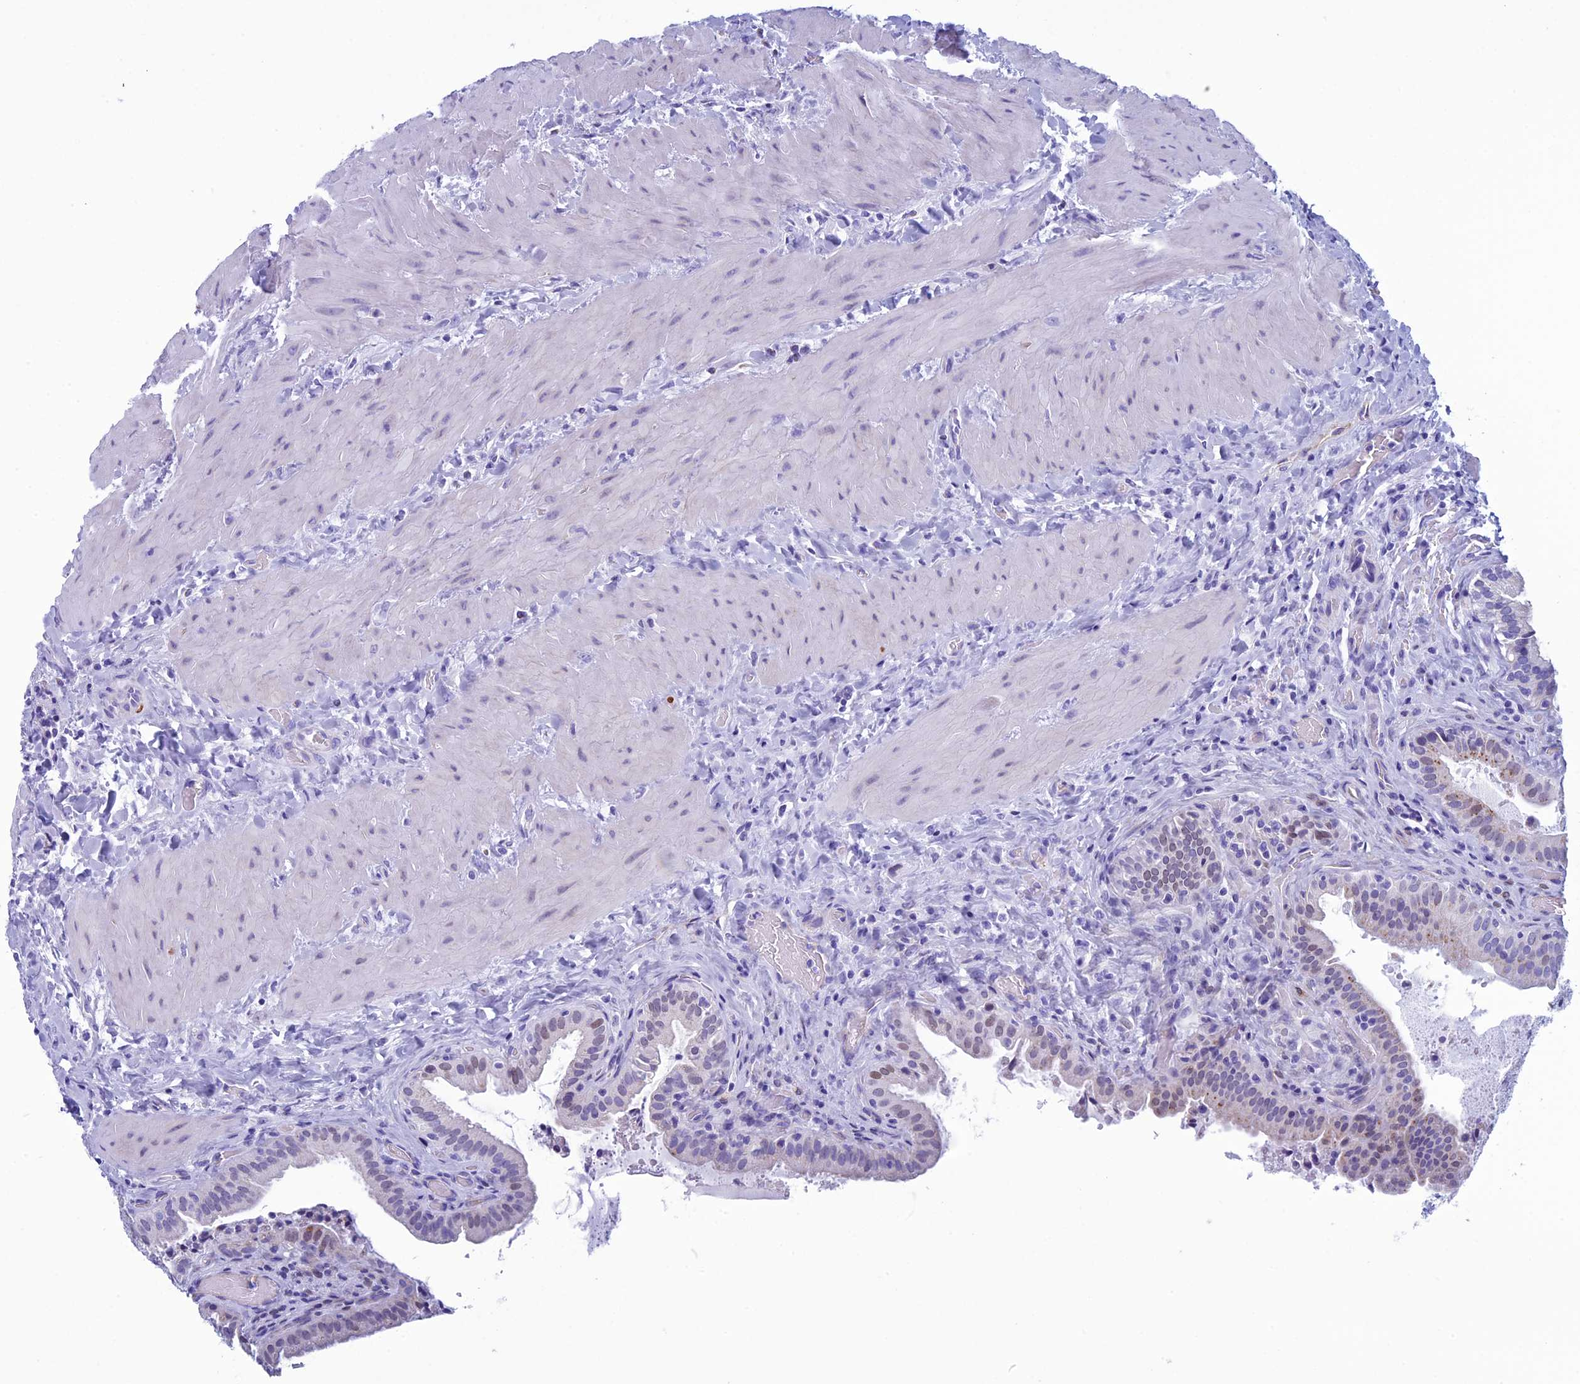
{"staining": {"intensity": "moderate", "quantity": "<25%", "location": "cytoplasmic/membranous,nuclear"}, "tissue": "gallbladder", "cell_type": "Glandular cells", "image_type": "normal", "snomed": [{"axis": "morphology", "description": "Normal tissue, NOS"}, {"axis": "topography", "description": "Gallbladder"}], "caption": "Brown immunohistochemical staining in unremarkable gallbladder reveals moderate cytoplasmic/membranous,nuclear expression in approximately <25% of glandular cells.", "gene": "FAM169A", "patient": {"sex": "male", "age": 24}}